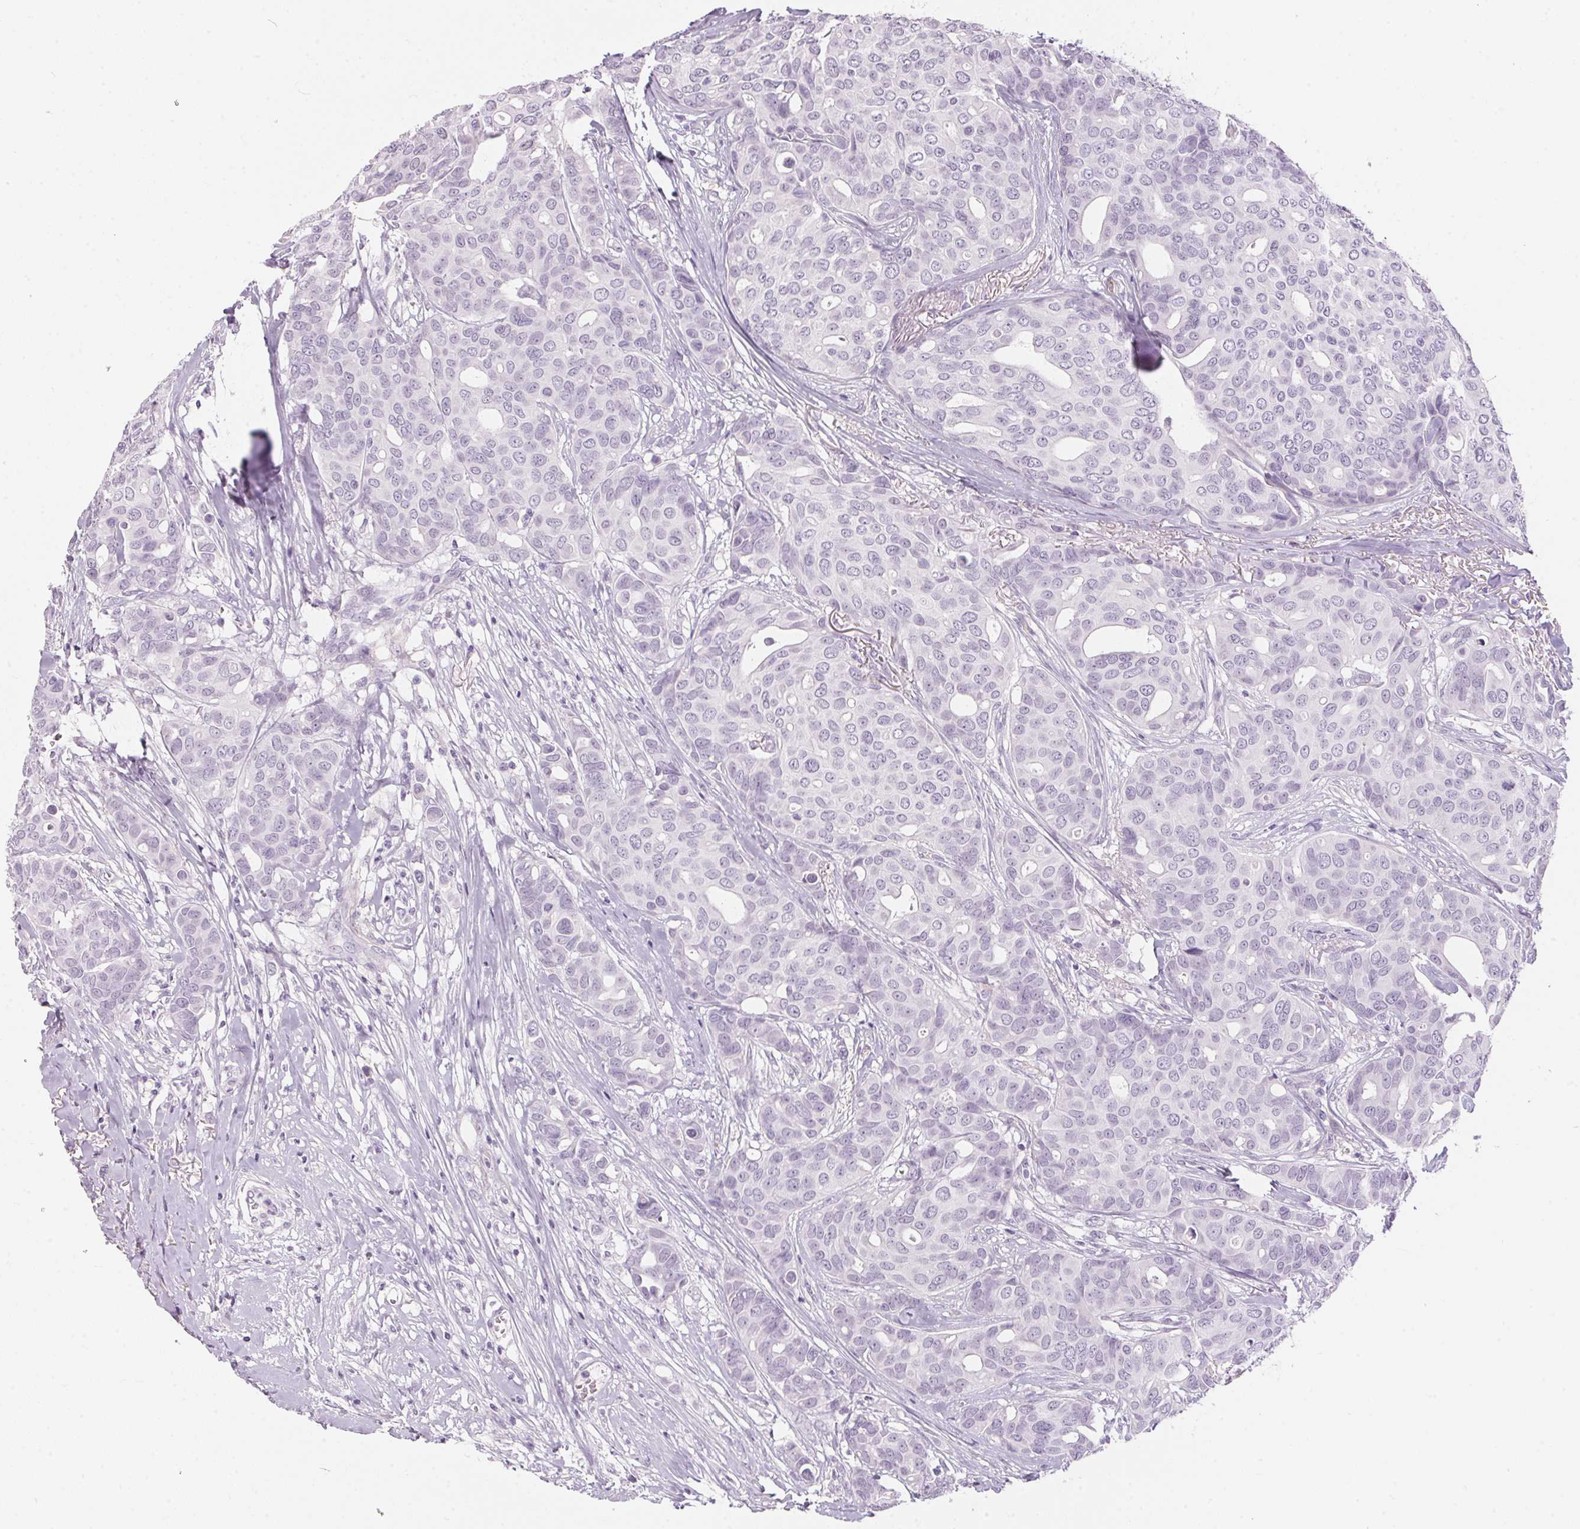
{"staining": {"intensity": "negative", "quantity": "none", "location": "none"}, "tissue": "breast cancer", "cell_type": "Tumor cells", "image_type": "cancer", "snomed": [{"axis": "morphology", "description": "Duct carcinoma"}, {"axis": "topography", "description": "Breast"}], "caption": "Tumor cells show no significant positivity in breast invasive ductal carcinoma.", "gene": "CADPS", "patient": {"sex": "female", "age": 54}}